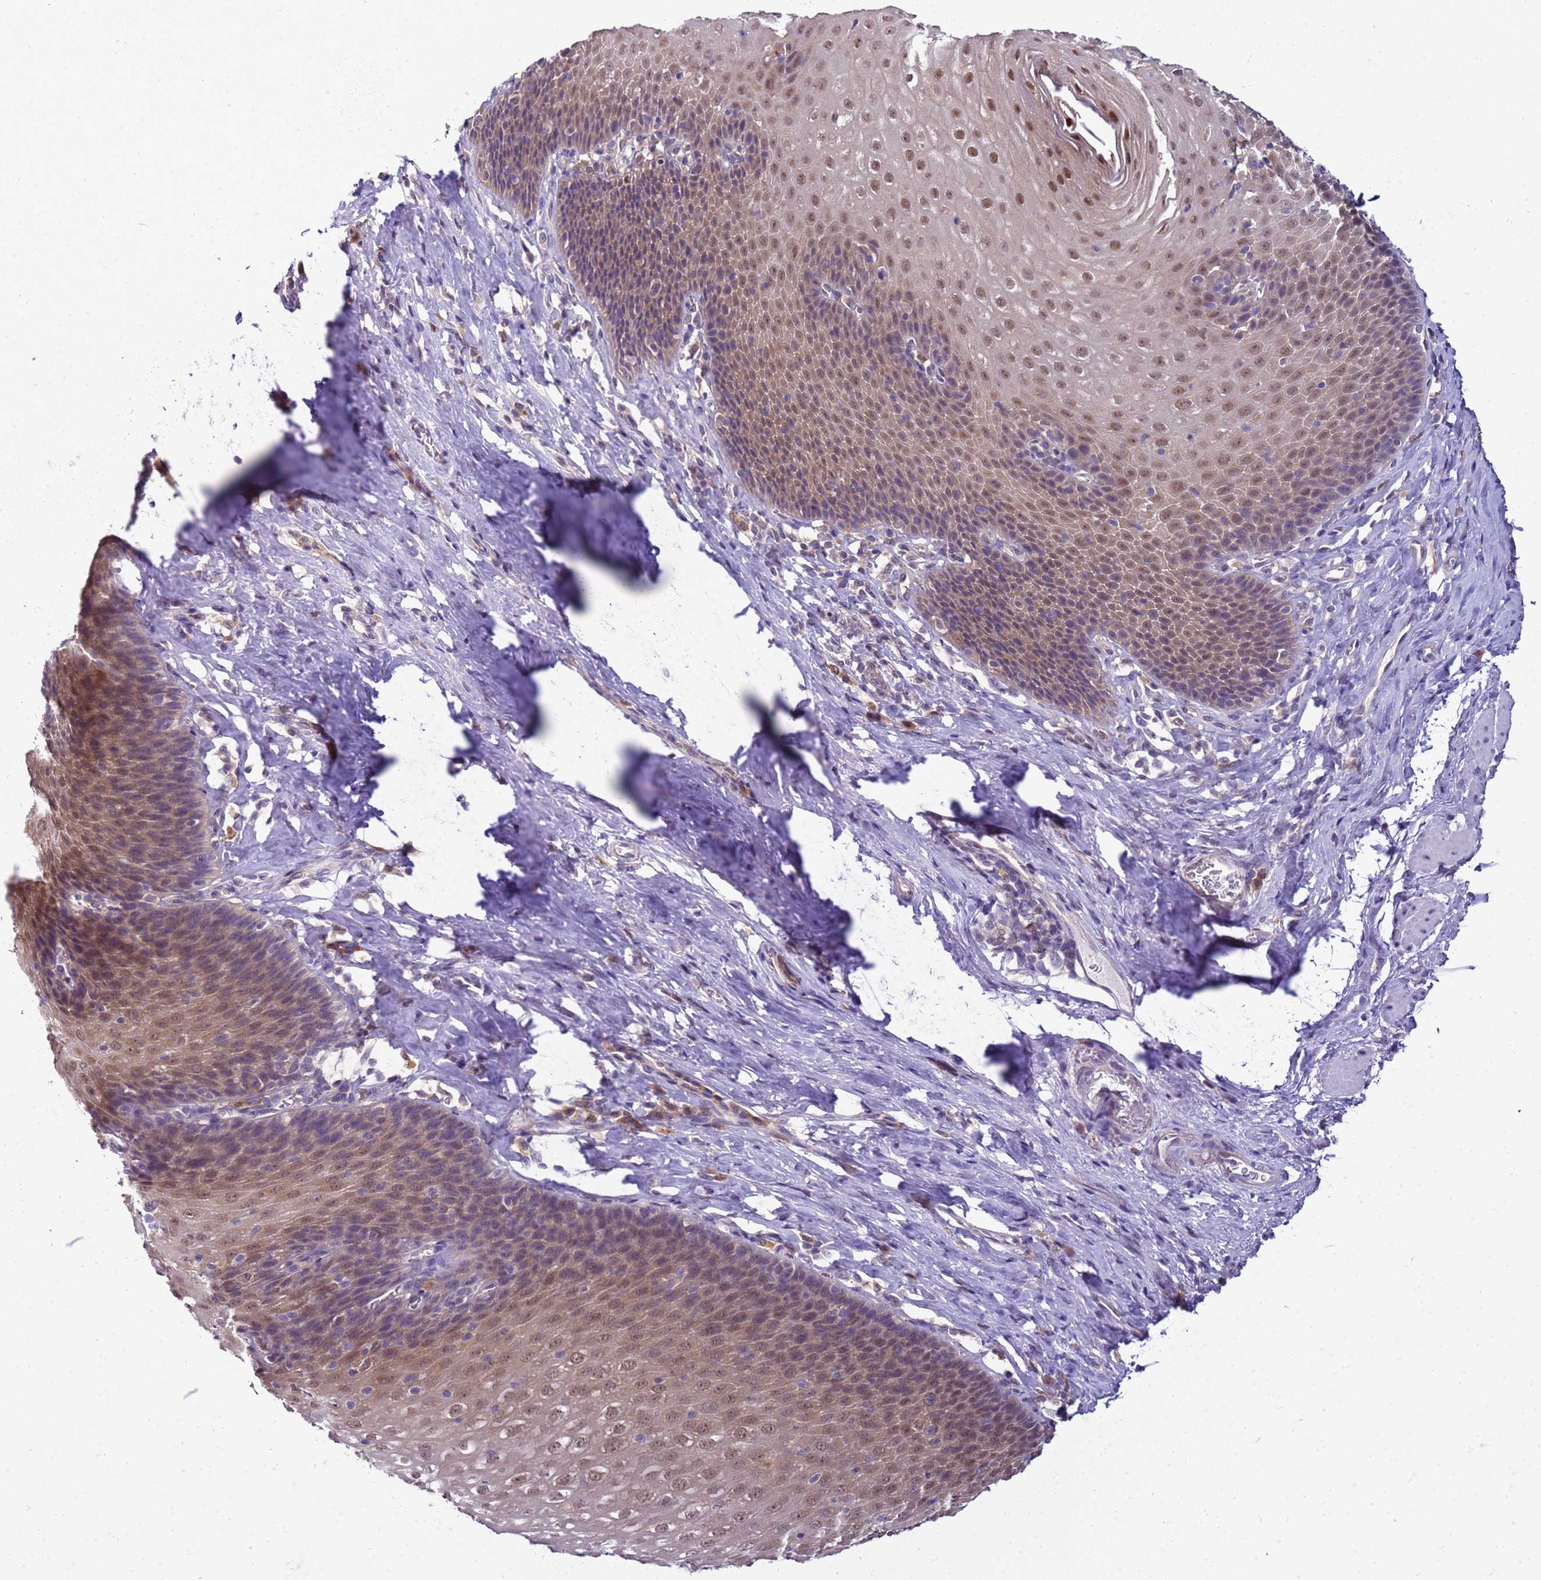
{"staining": {"intensity": "moderate", "quantity": ">75%", "location": "nuclear"}, "tissue": "esophagus", "cell_type": "Squamous epithelial cells", "image_type": "normal", "snomed": [{"axis": "morphology", "description": "Normal tissue, NOS"}, {"axis": "topography", "description": "Esophagus"}], "caption": "The micrograph displays a brown stain indicating the presence of a protein in the nuclear of squamous epithelial cells in esophagus. (brown staining indicates protein expression, while blue staining denotes nuclei).", "gene": "DDI2", "patient": {"sex": "female", "age": 61}}